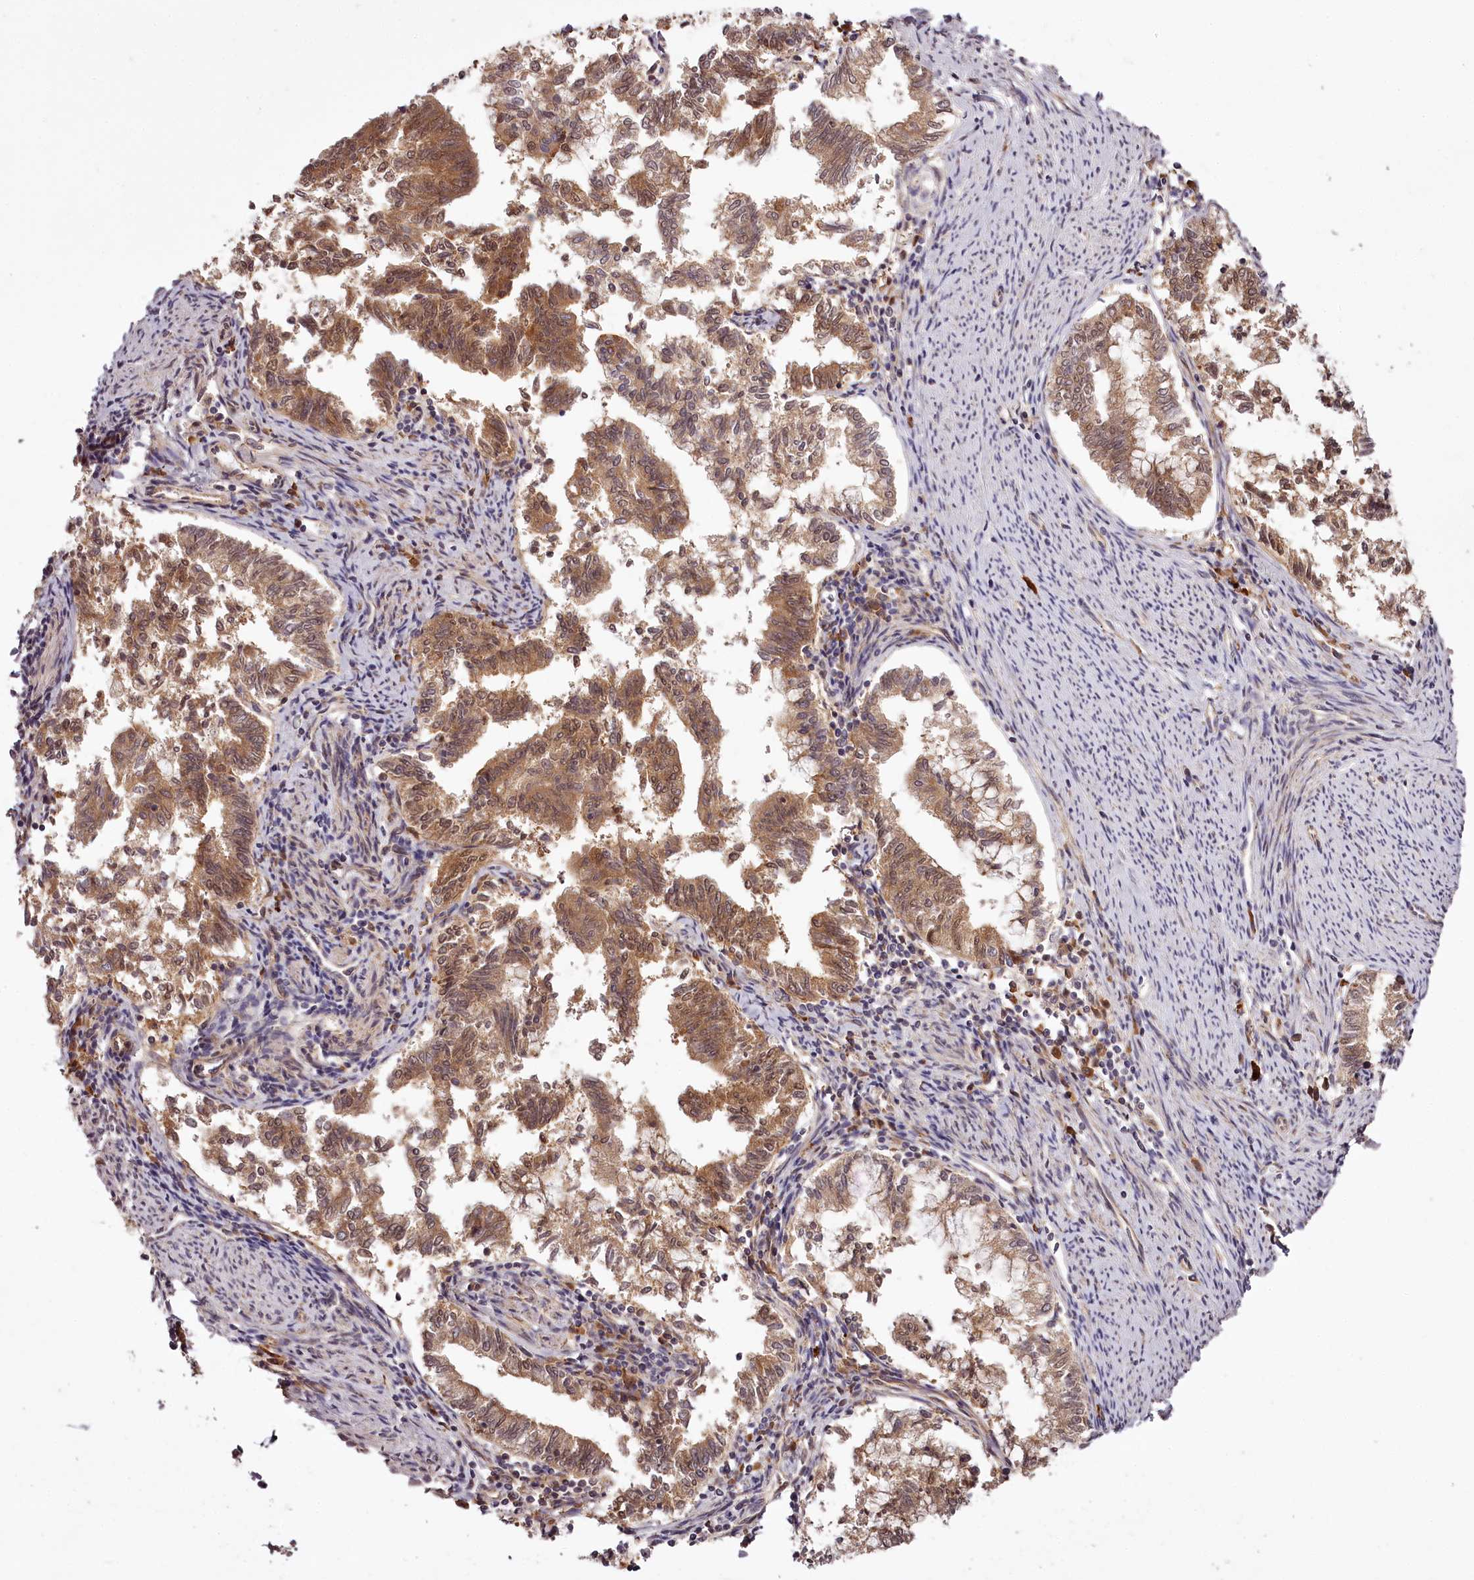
{"staining": {"intensity": "moderate", "quantity": ">75%", "location": "cytoplasmic/membranous,nuclear"}, "tissue": "endometrial cancer", "cell_type": "Tumor cells", "image_type": "cancer", "snomed": [{"axis": "morphology", "description": "Adenocarcinoma, NOS"}, {"axis": "topography", "description": "Endometrium"}], "caption": "Endometrial cancer tissue exhibits moderate cytoplasmic/membranous and nuclear expression in about >75% of tumor cells", "gene": "TARS1", "patient": {"sex": "female", "age": 79}}